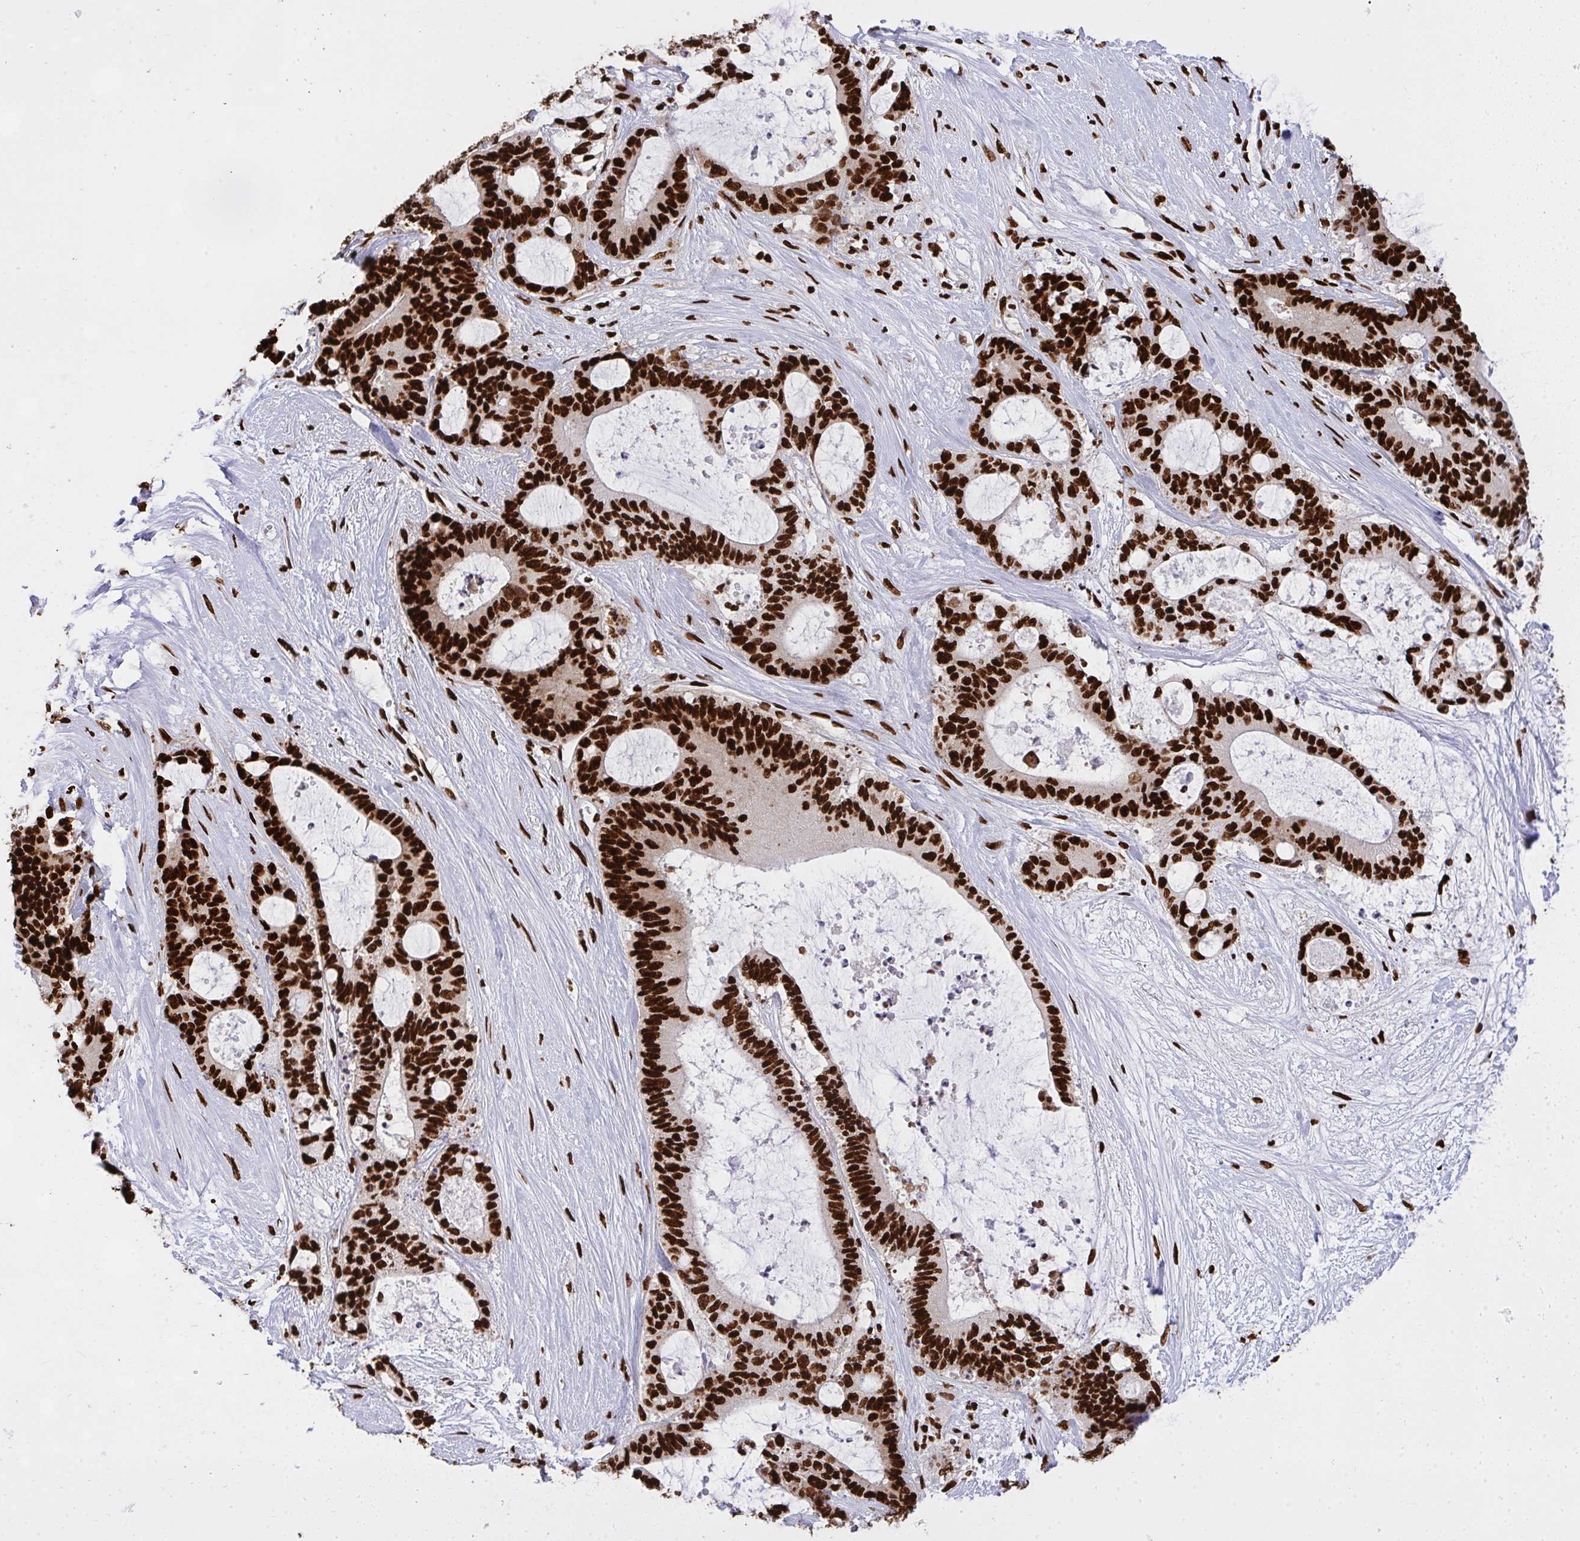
{"staining": {"intensity": "strong", "quantity": ">75%", "location": "nuclear"}, "tissue": "liver cancer", "cell_type": "Tumor cells", "image_type": "cancer", "snomed": [{"axis": "morphology", "description": "Normal tissue, NOS"}, {"axis": "morphology", "description": "Cholangiocarcinoma"}, {"axis": "topography", "description": "Liver"}, {"axis": "topography", "description": "Peripheral nerve tissue"}], "caption": "Tumor cells demonstrate high levels of strong nuclear staining in about >75% of cells in cholangiocarcinoma (liver). (brown staining indicates protein expression, while blue staining denotes nuclei).", "gene": "HNRNPL", "patient": {"sex": "female", "age": 73}}